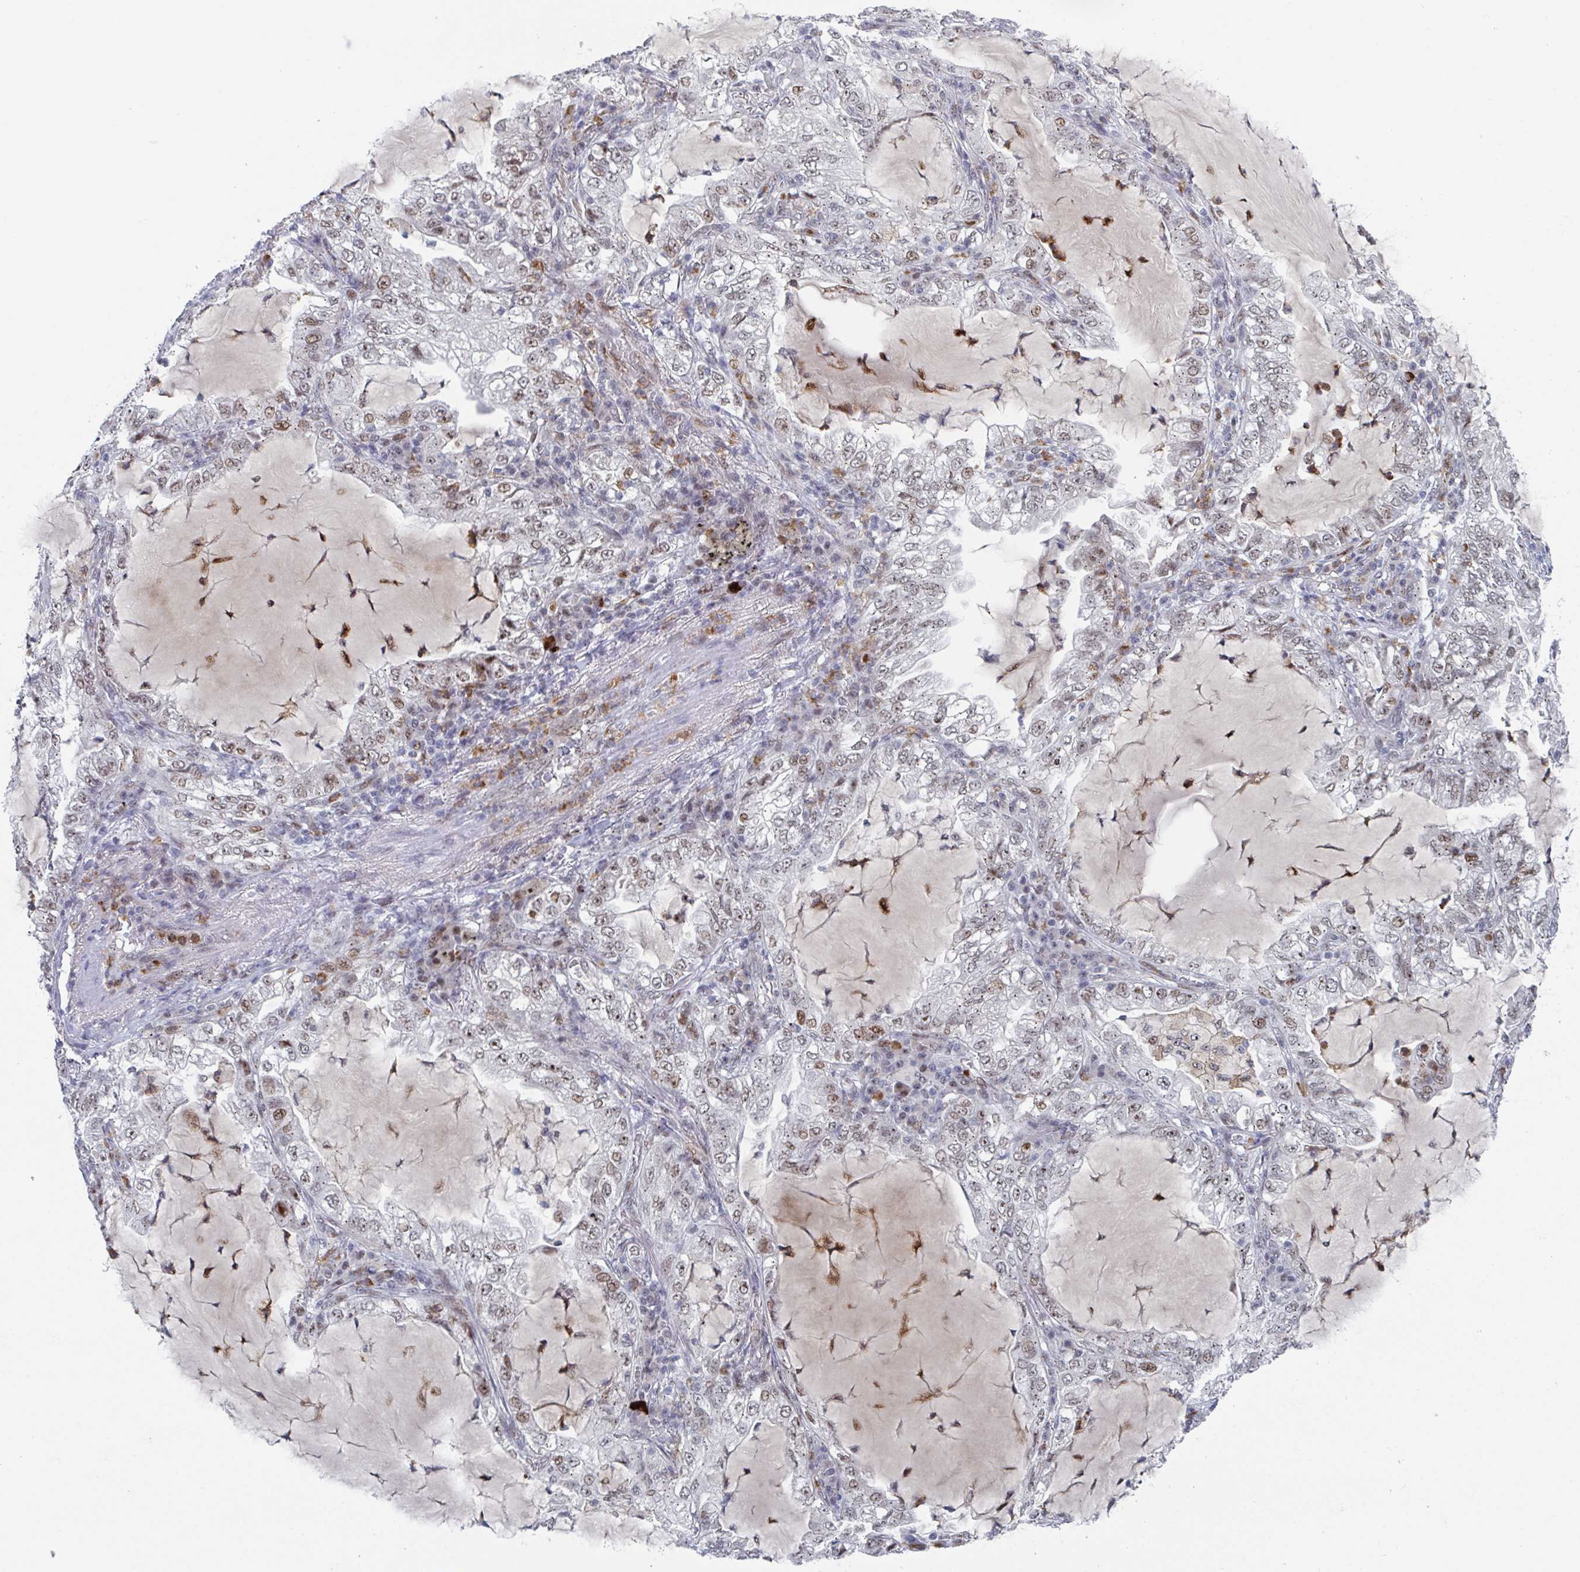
{"staining": {"intensity": "moderate", "quantity": "25%-75%", "location": "nuclear"}, "tissue": "lung cancer", "cell_type": "Tumor cells", "image_type": "cancer", "snomed": [{"axis": "morphology", "description": "Adenocarcinoma, NOS"}, {"axis": "topography", "description": "Lung"}], "caption": "Immunohistochemical staining of lung adenocarcinoma exhibits medium levels of moderate nuclear expression in approximately 25%-75% of tumor cells. (DAB = brown stain, brightfield microscopy at high magnification).", "gene": "RNF212", "patient": {"sex": "female", "age": 73}}